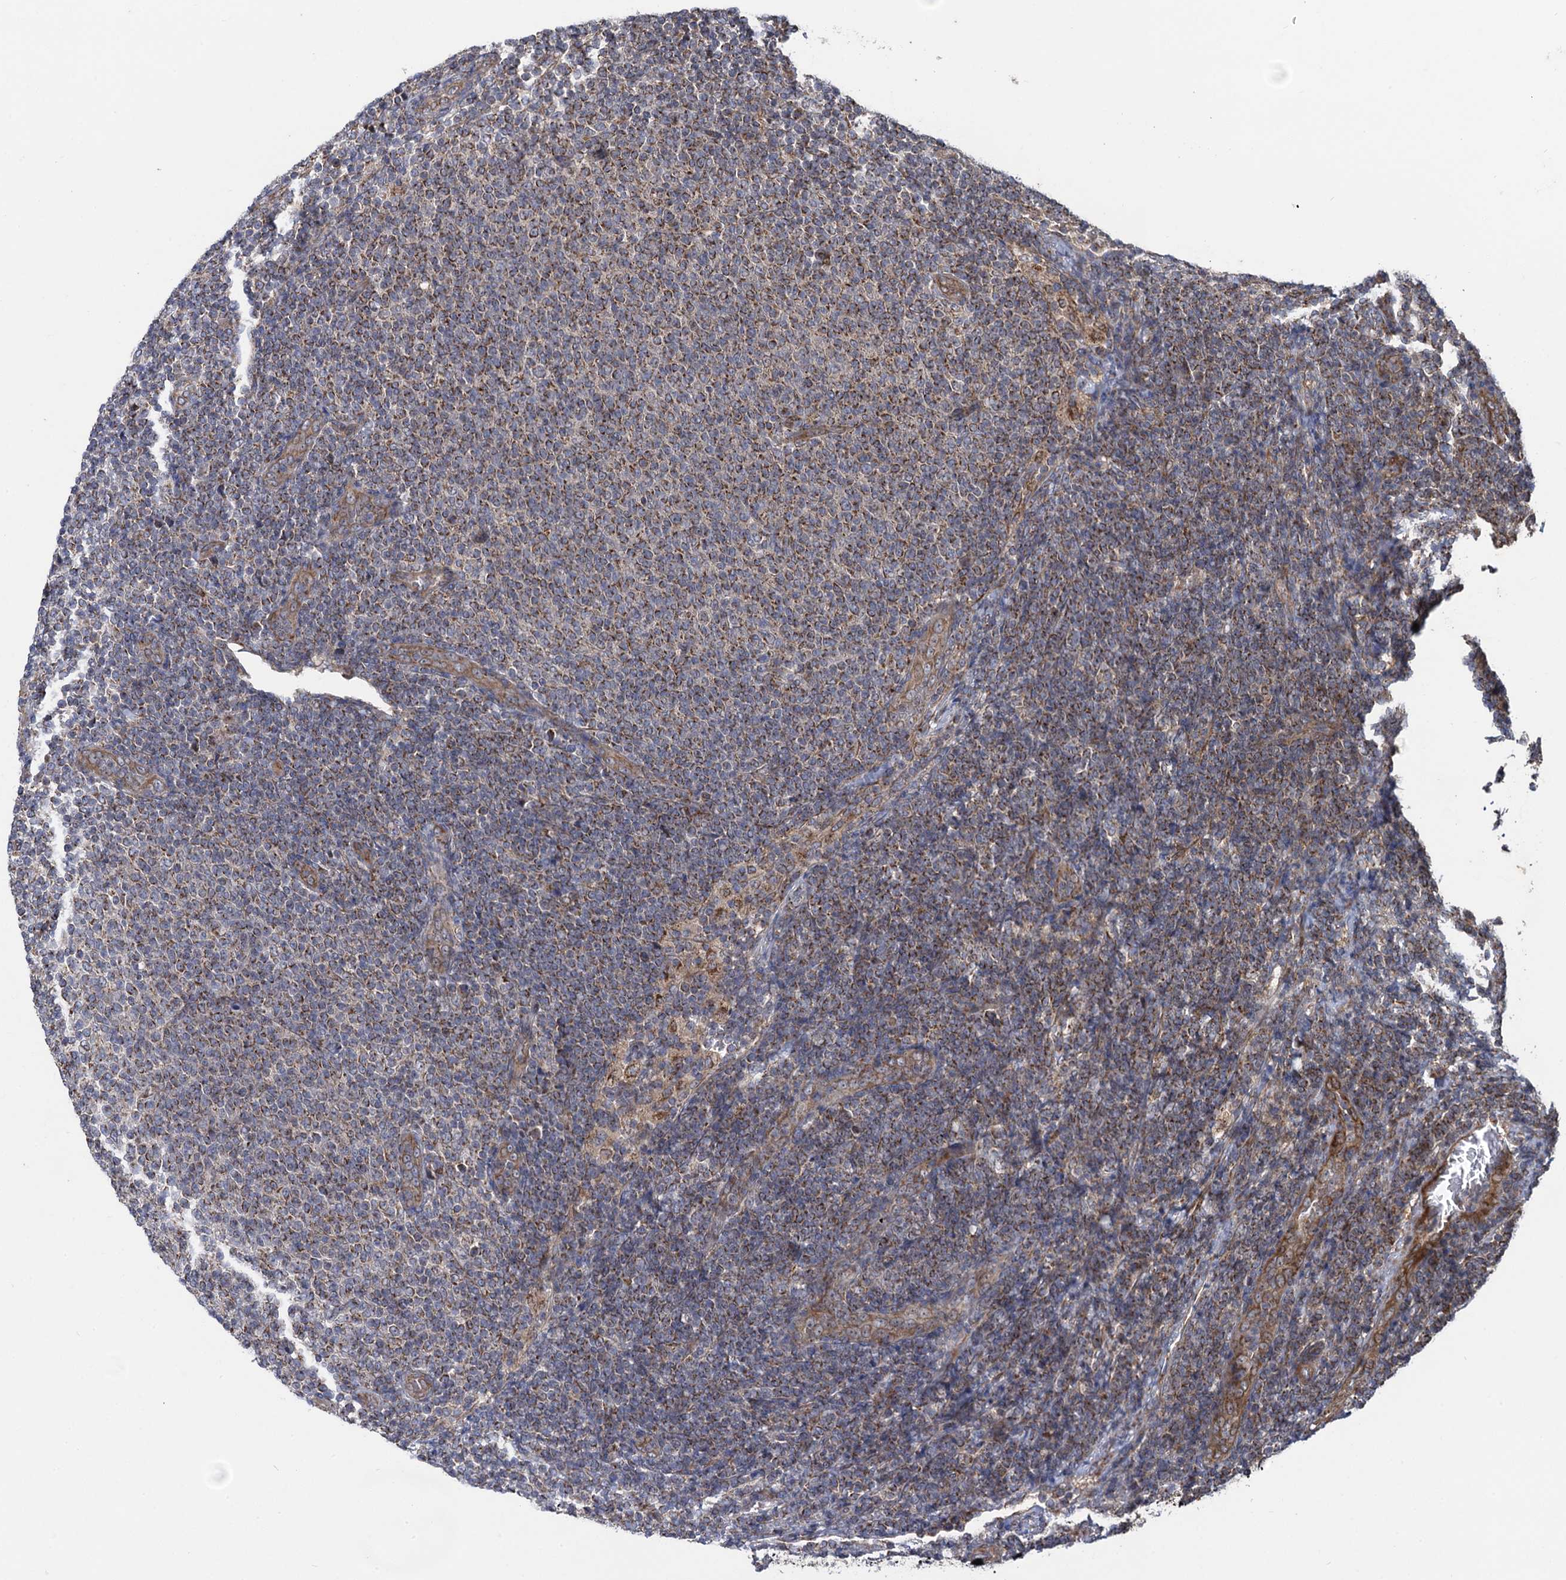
{"staining": {"intensity": "moderate", "quantity": ">75%", "location": "cytoplasmic/membranous"}, "tissue": "lymphoma", "cell_type": "Tumor cells", "image_type": "cancer", "snomed": [{"axis": "morphology", "description": "Malignant lymphoma, non-Hodgkin's type, Low grade"}, {"axis": "topography", "description": "Lymph node"}], "caption": "Immunohistochemical staining of lymphoma displays medium levels of moderate cytoplasmic/membranous expression in approximately >75% of tumor cells.", "gene": "HAUS1", "patient": {"sex": "male", "age": 66}}